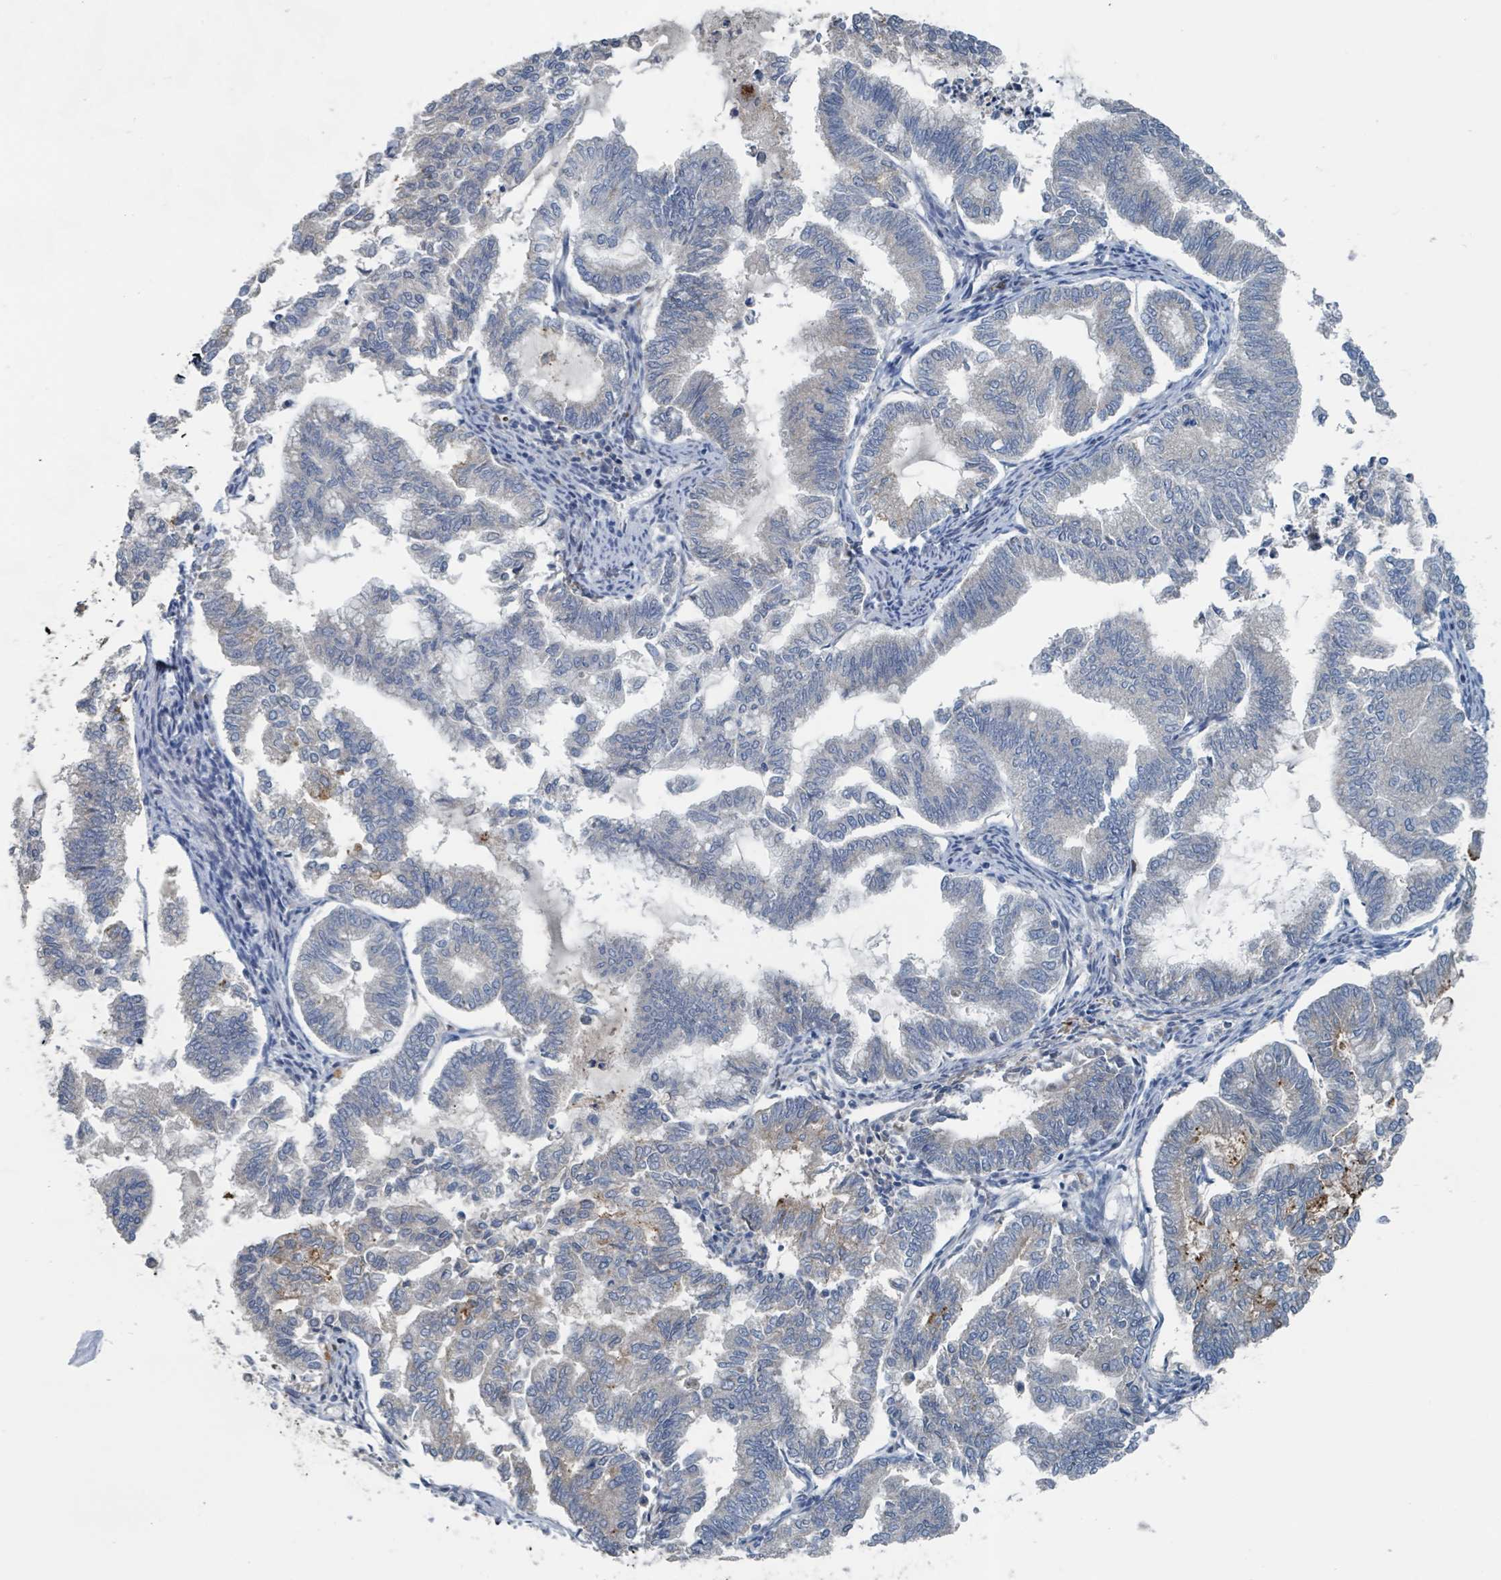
{"staining": {"intensity": "negative", "quantity": "none", "location": "none"}, "tissue": "endometrial cancer", "cell_type": "Tumor cells", "image_type": "cancer", "snomed": [{"axis": "morphology", "description": "Adenocarcinoma, NOS"}, {"axis": "topography", "description": "Endometrium"}], "caption": "The image exhibits no significant expression in tumor cells of adenocarcinoma (endometrial).", "gene": "ACBD4", "patient": {"sex": "female", "age": 79}}